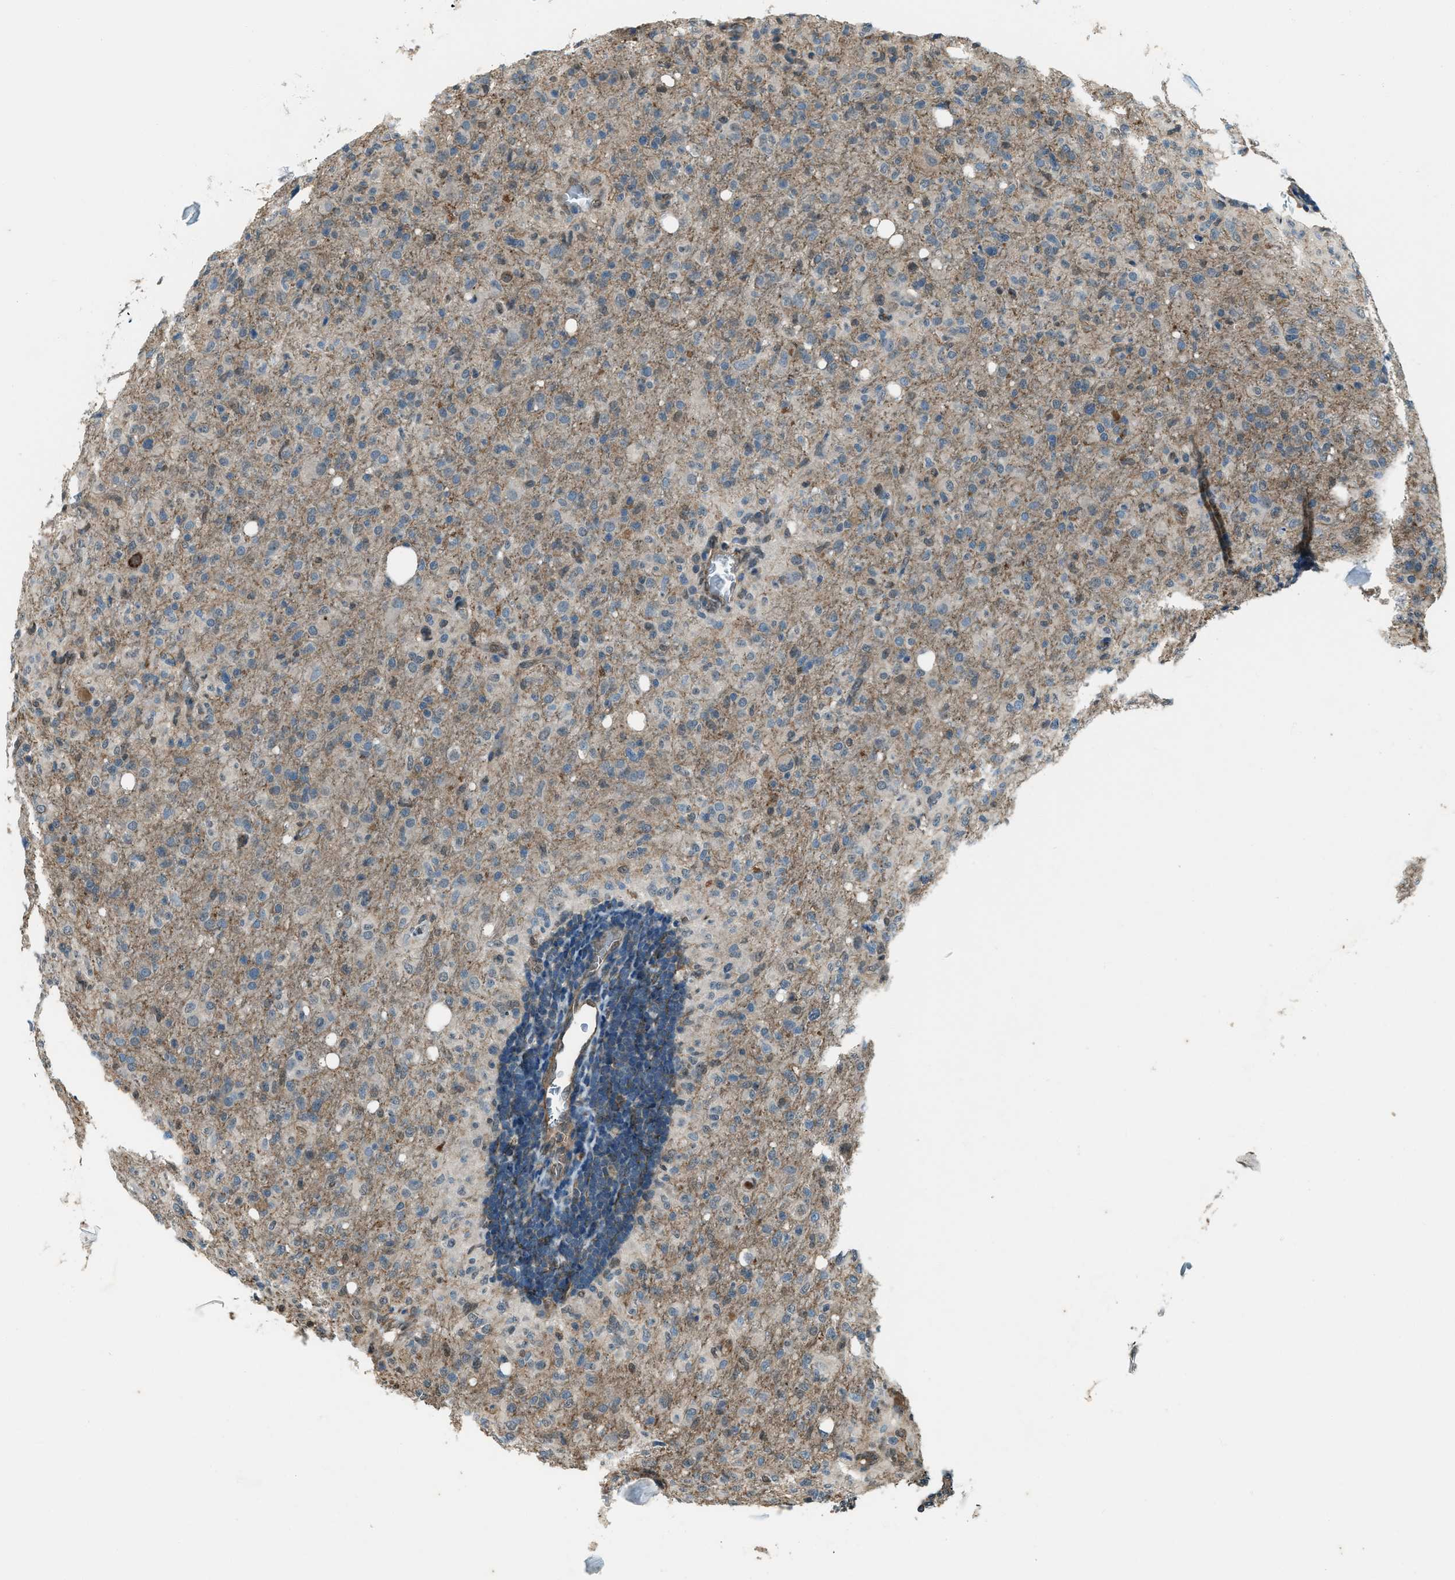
{"staining": {"intensity": "negative", "quantity": "none", "location": "none"}, "tissue": "glioma", "cell_type": "Tumor cells", "image_type": "cancer", "snomed": [{"axis": "morphology", "description": "Glioma, malignant, High grade"}, {"axis": "topography", "description": "Brain"}], "caption": "Immunohistochemical staining of glioma shows no significant positivity in tumor cells.", "gene": "SVIL", "patient": {"sex": "female", "age": 57}}